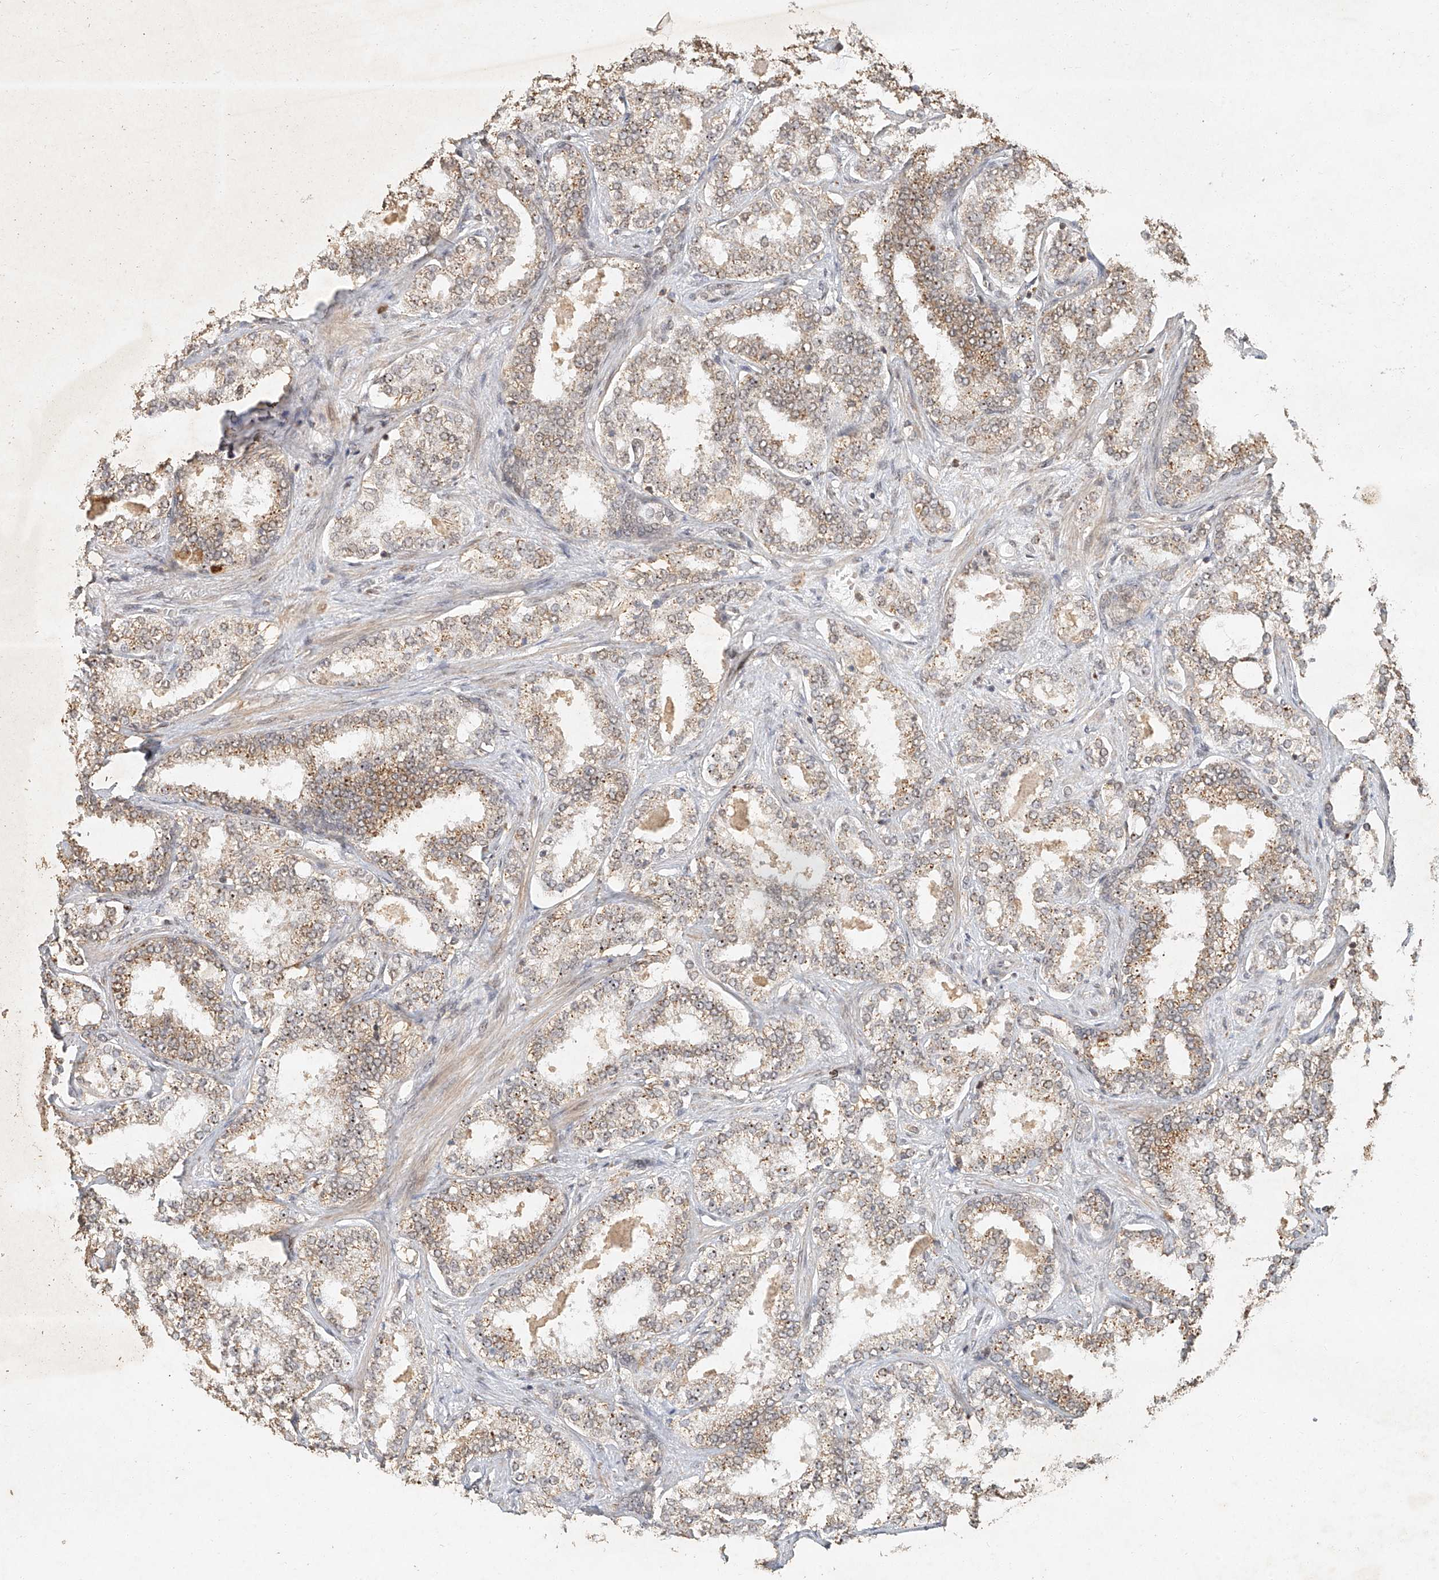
{"staining": {"intensity": "weak", "quantity": ">75%", "location": "cytoplasmic/membranous,nuclear"}, "tissue": "prostate cancer", "cell_type": "Tumor cells", "image_type": "cancer", "snomed": [{"axis": "morphology", "description": "Normal tissue, NOS"}, {"axis": "morphology", "description": "Adenocarcinoma, High grade"}, {"axis": "topography", "description": "Prostate"}], "caption": "This image displays immunohistochemistry (IHC) staining of prostate cancer (adenocarcinoma (high-grade)), with low weak cytoplasmic/membranous and nuclear positivity in about >75% of tumor cells.", "gene": "CXorf58", "patient": {"sex": "male", "age": 83}}